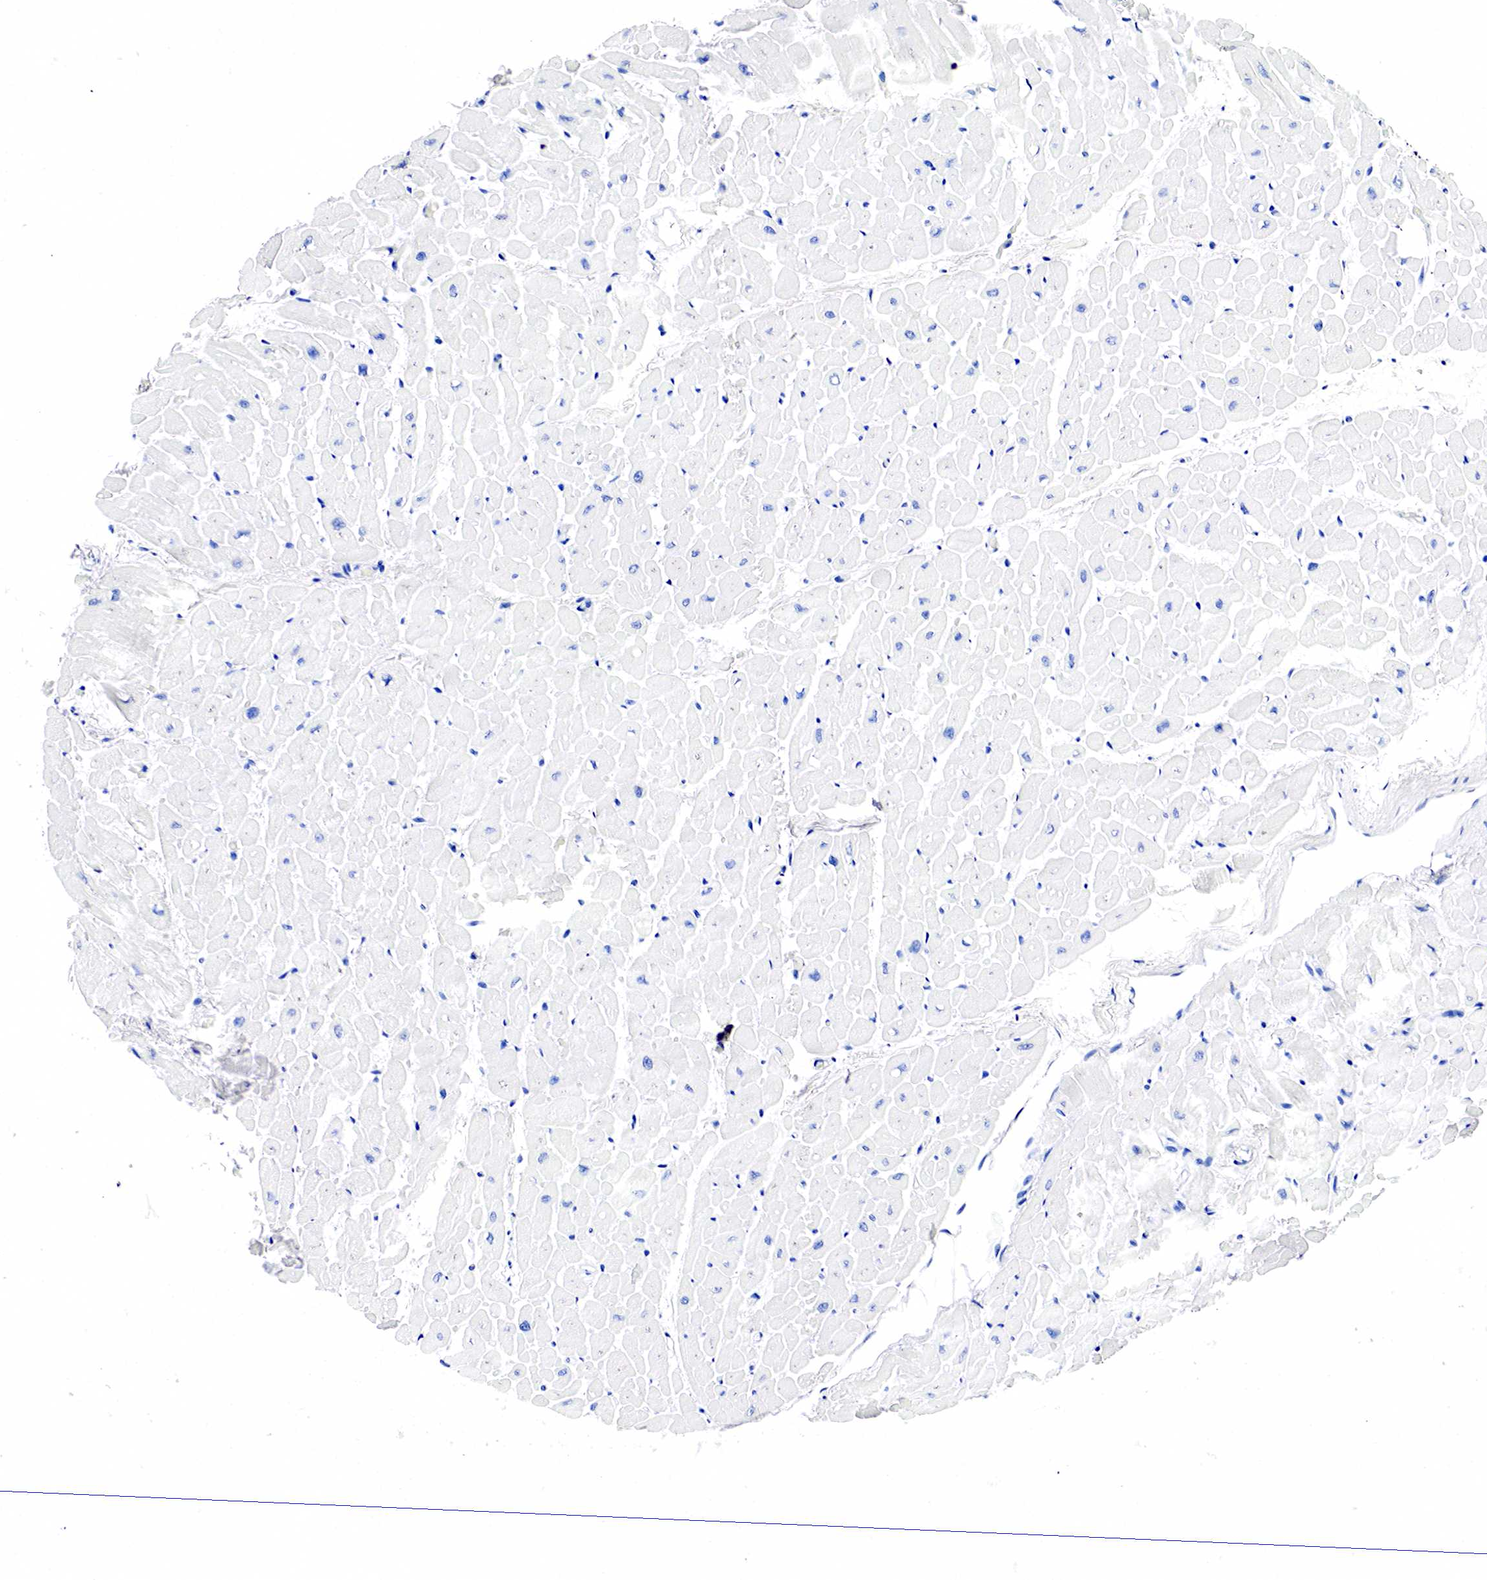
{"staining": {"intensity": "negative", "quantity": "none", "location": "none"}, "tissue": "heart muscle", "cell_type": "Cardiomyocytes", "image_type": "normal", "snomed": [{"axis": "morphology", "description": "Normal tissue, NOS"}, {"axis": "topography", "description": "Heart"}], "caption": "Cardiomyocytes show no significant positivity in normal heart muscle. (DAB IHC visualized using brightfield microscopy, high magnification).", "gene": "GCG", "patient": {"sex": "male", "age": 45}}